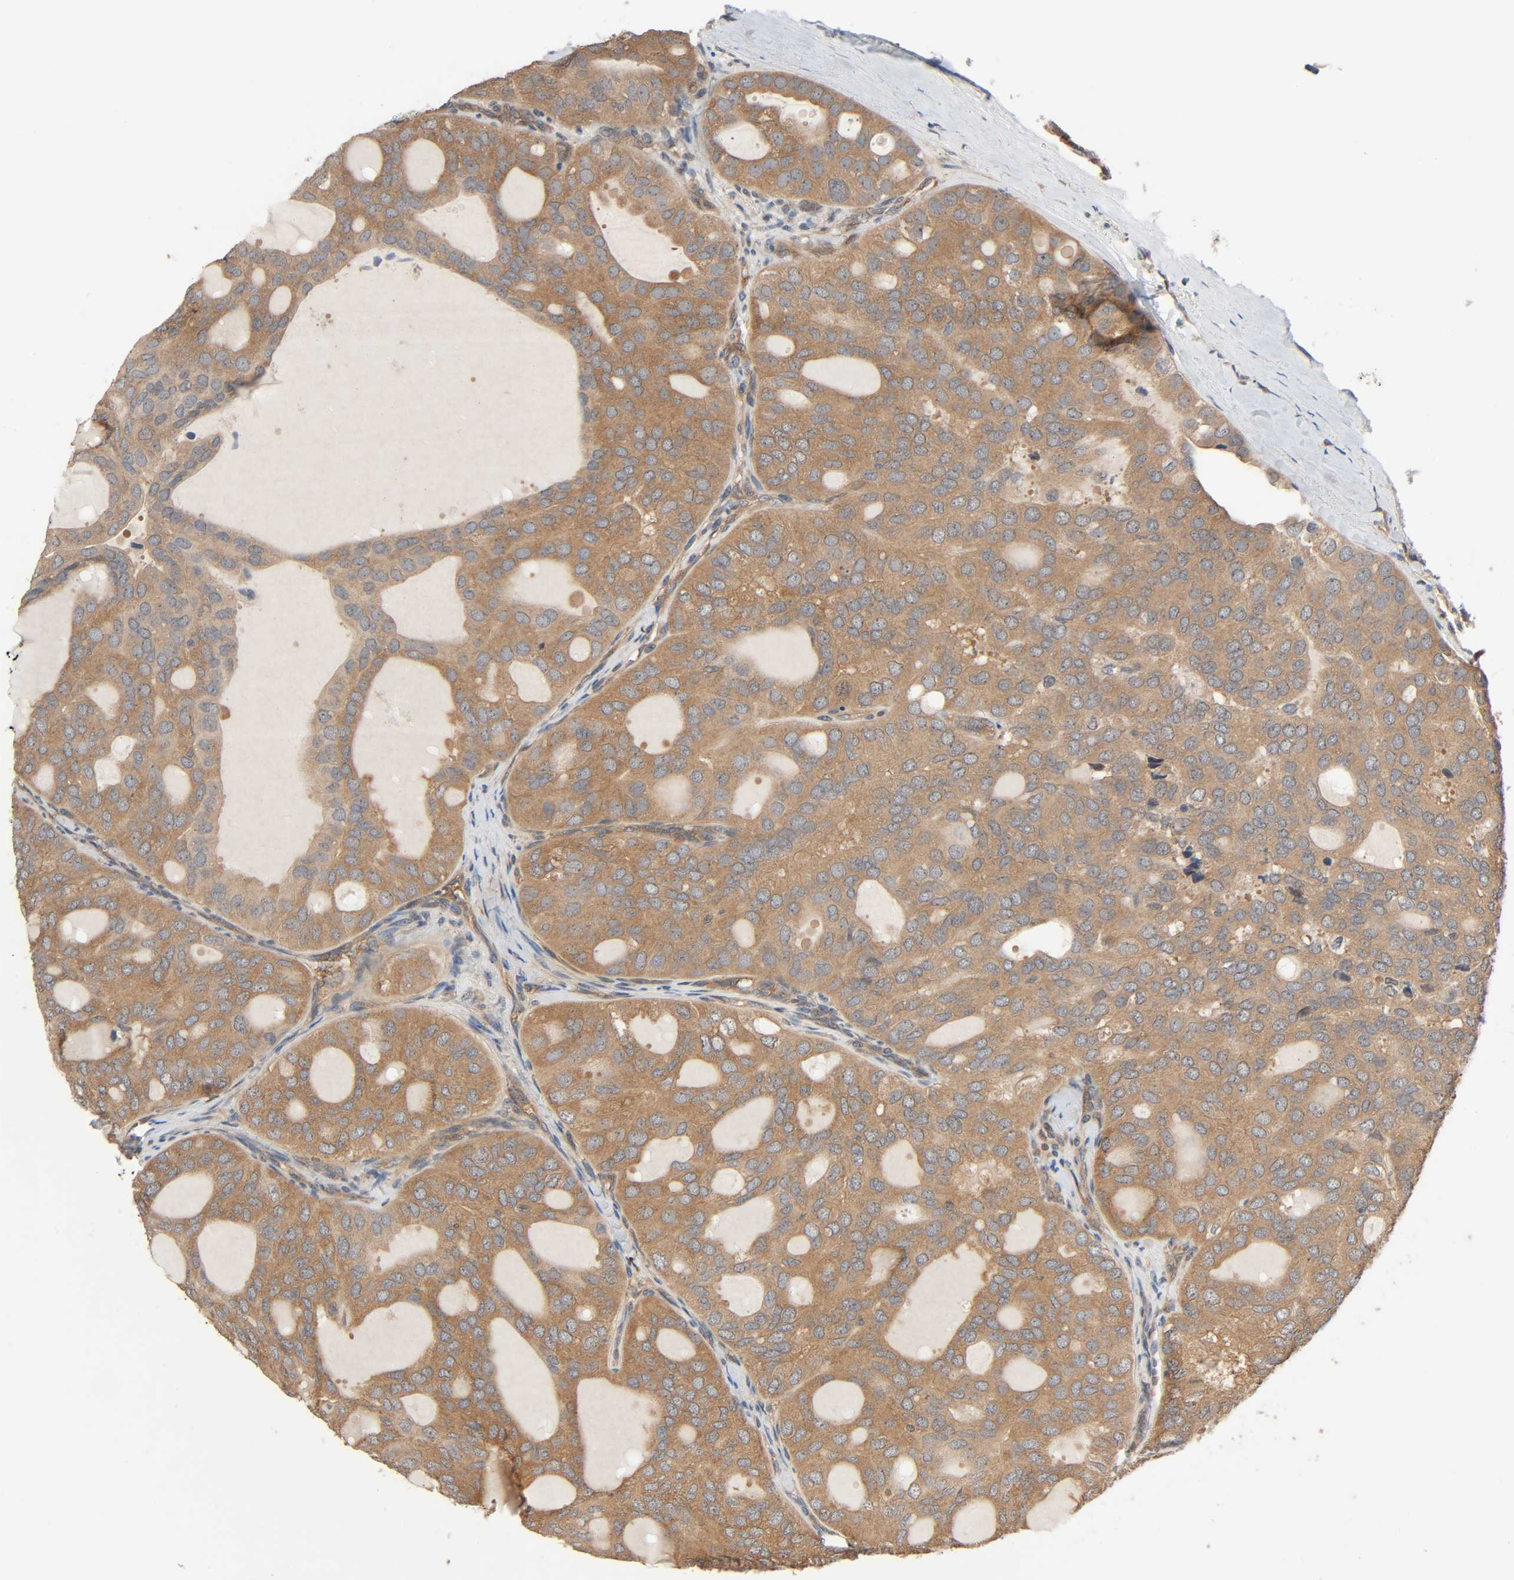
{"staining": {"intensity": "moderate", "quantity": ">75%", "location": "cytoplasmic/membranous"}, "tissue": "thyroid cancer", "cell_type": "Tumor cells", "image_type": "cancer", "snomed": [{"axis": "morphology", "description": "Follicular adenoma carcinoma, NOS"}, {"axis": "topography", "description": "Thyroid gland"}], "caption": "Immunohistochemical staining of thyroid cancer (follicular adenoma carcinoma) reveals medium levels of moderate cytoplasmic/membranous protein positivity in approximately >75% of tumor cells. (DAB IHC with brightfield microscopy, high magnification).", "gene": "PPP2R1B", "patient": {"sex": "male", "age": 75}}